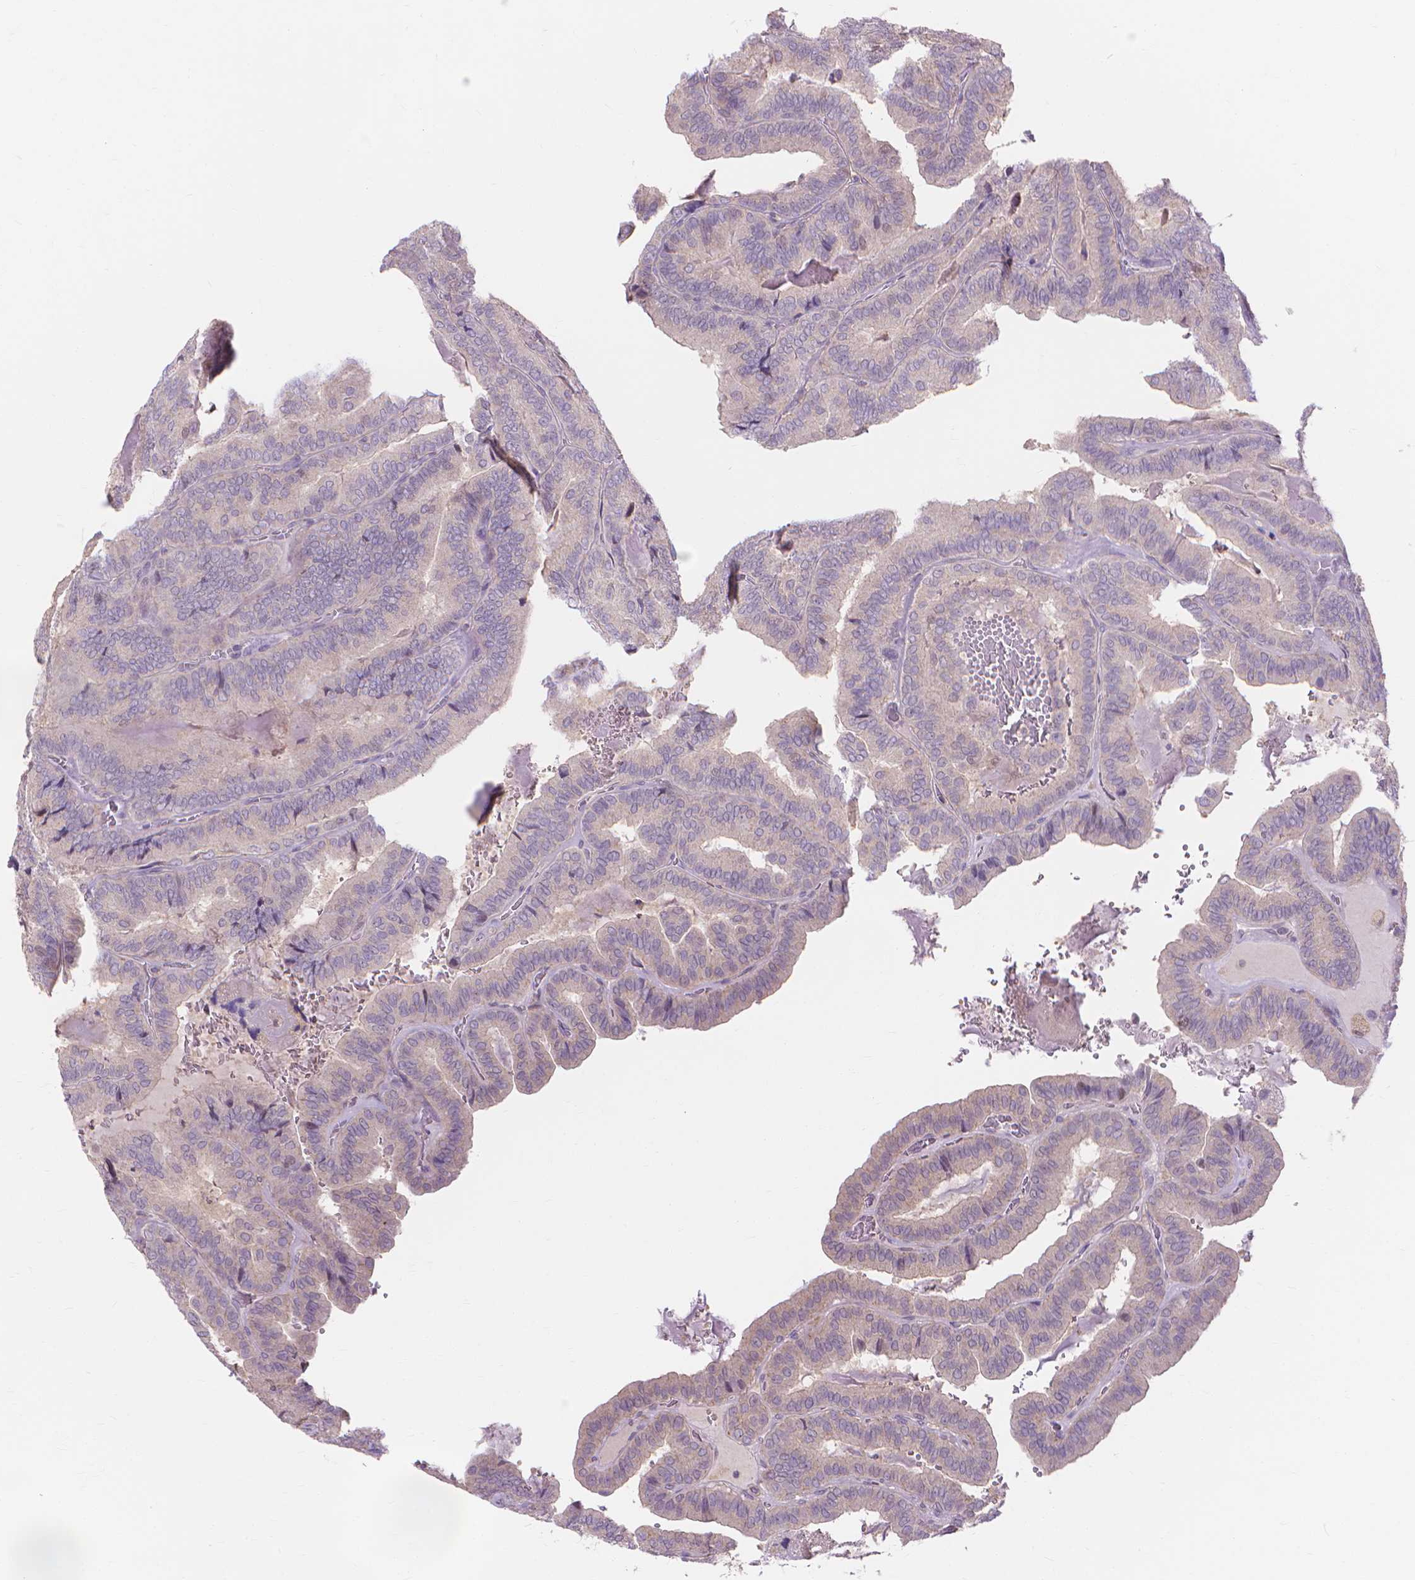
{"staining": {"intensity": "negative", "quantity": "none", "location": "none"}, "tissue": "thyroid cancer", "cell_type": "Tumor cells", "image_type": "cancer", "snomed": [{"axis": "morphology", "description": "Papillary adenocarcinoma, NOS"}, {"axis": "topography", "description": "Thyroid gland"}], "caption": "Immunohistochemistry micrograph of neoplastic tissue: thyroid cancer (papillary adenocarcinoma) stained with DAB reveals no significant protein staining in tumor cells.", "gene": "PRDM13", "patient": {"sex": "female", "age": 75}}